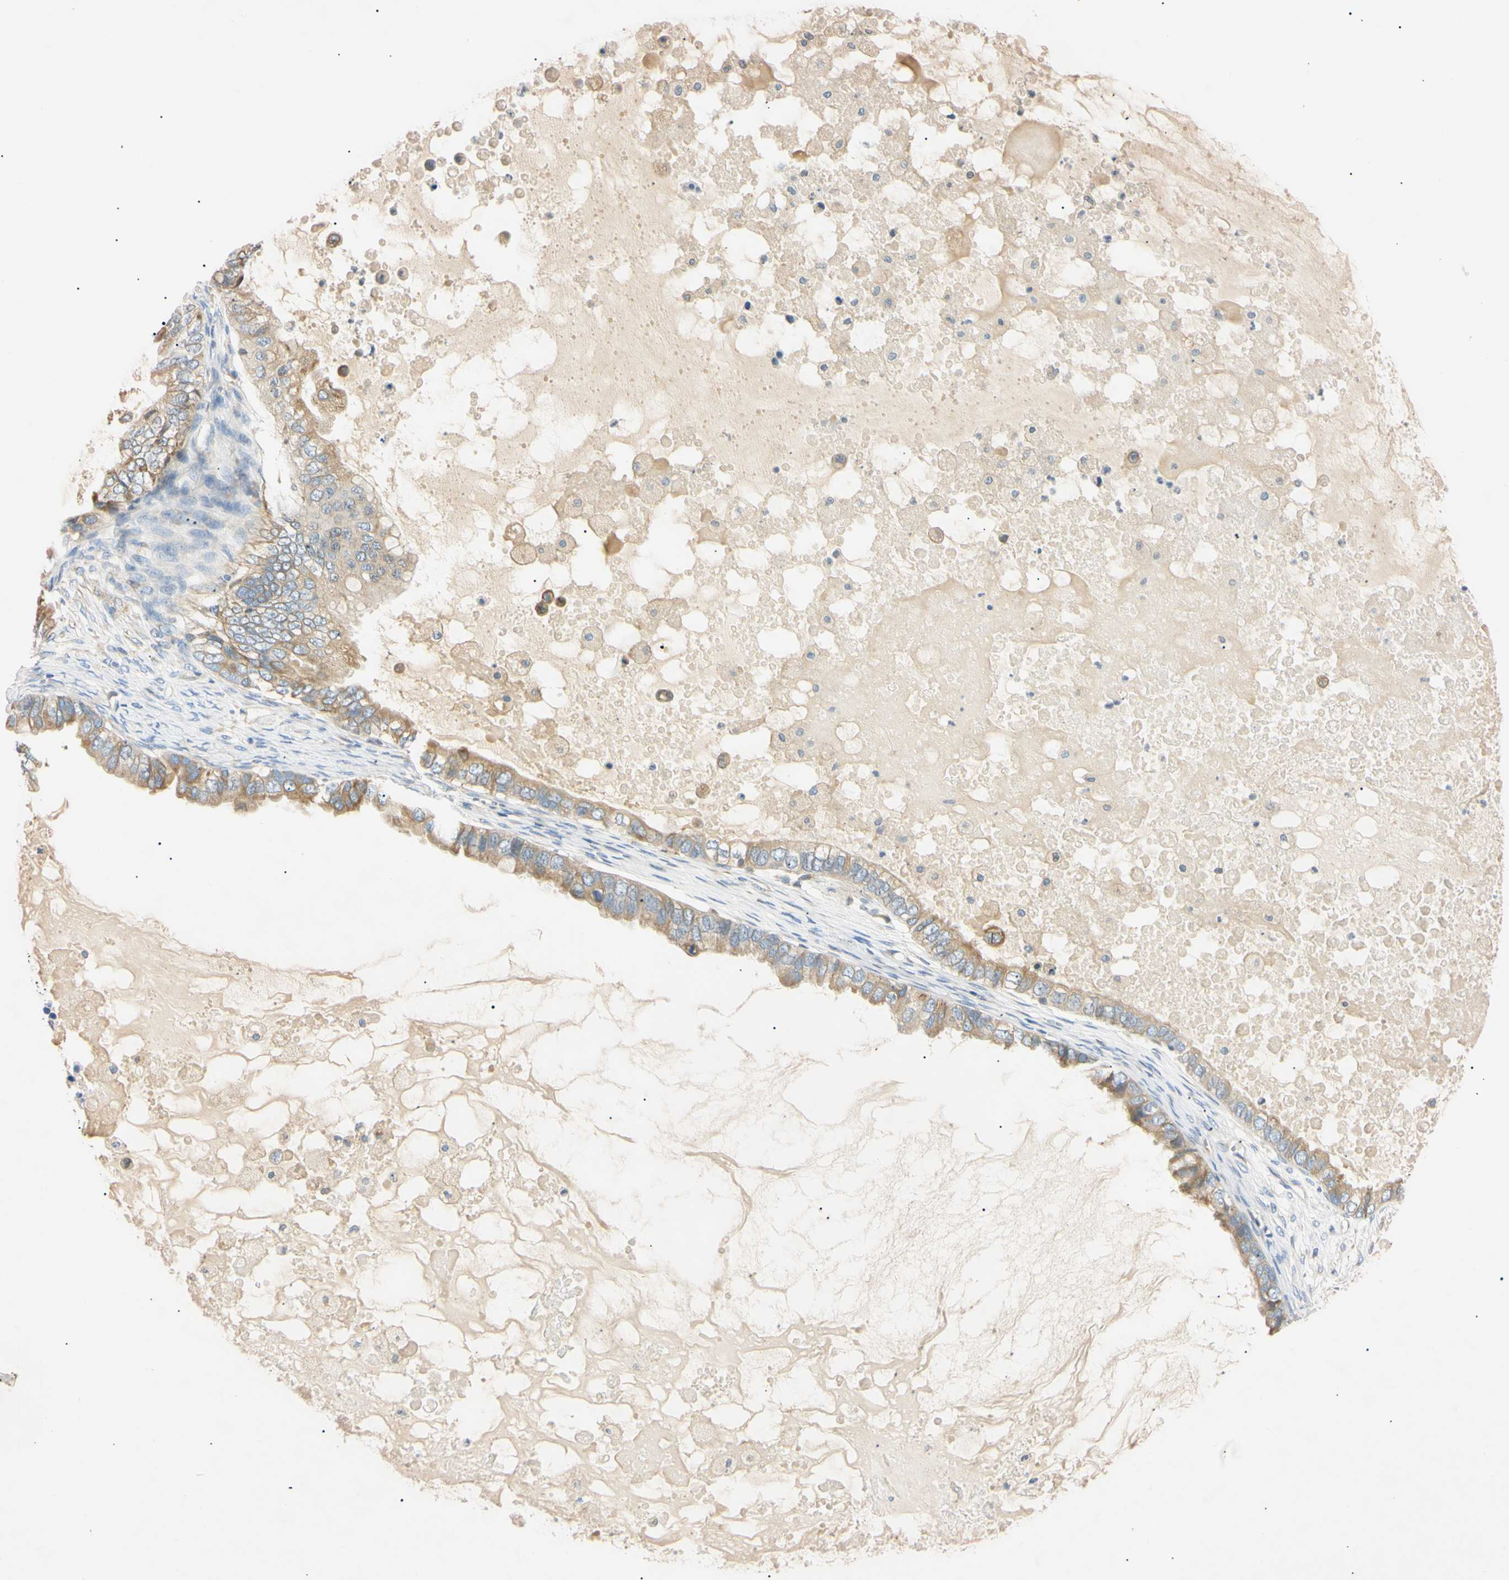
{"staining": {"intensity": "moderate", "quantity": ">75%", "location": "cytoplasmic/membranous"}, "tissue": "ovarian cancer", "cell_type": "Tumor cells", "image_type": "cancer", "snomed": [{"axis": "morphology", "description": "Cystadenocarcinoma, mucinous, NOS"}, {"axis": "topography", "description": "Ovary"}], "caption": "This is a micrograph of immunohistochemistry staining of ovarian mucinous cystadenocarcinoma, which shows moderate expression in the cytoplasmic/membranous of tumor cells.", "gene": "DNAJB12", "patient": {"sex": "female", "age": 80}}